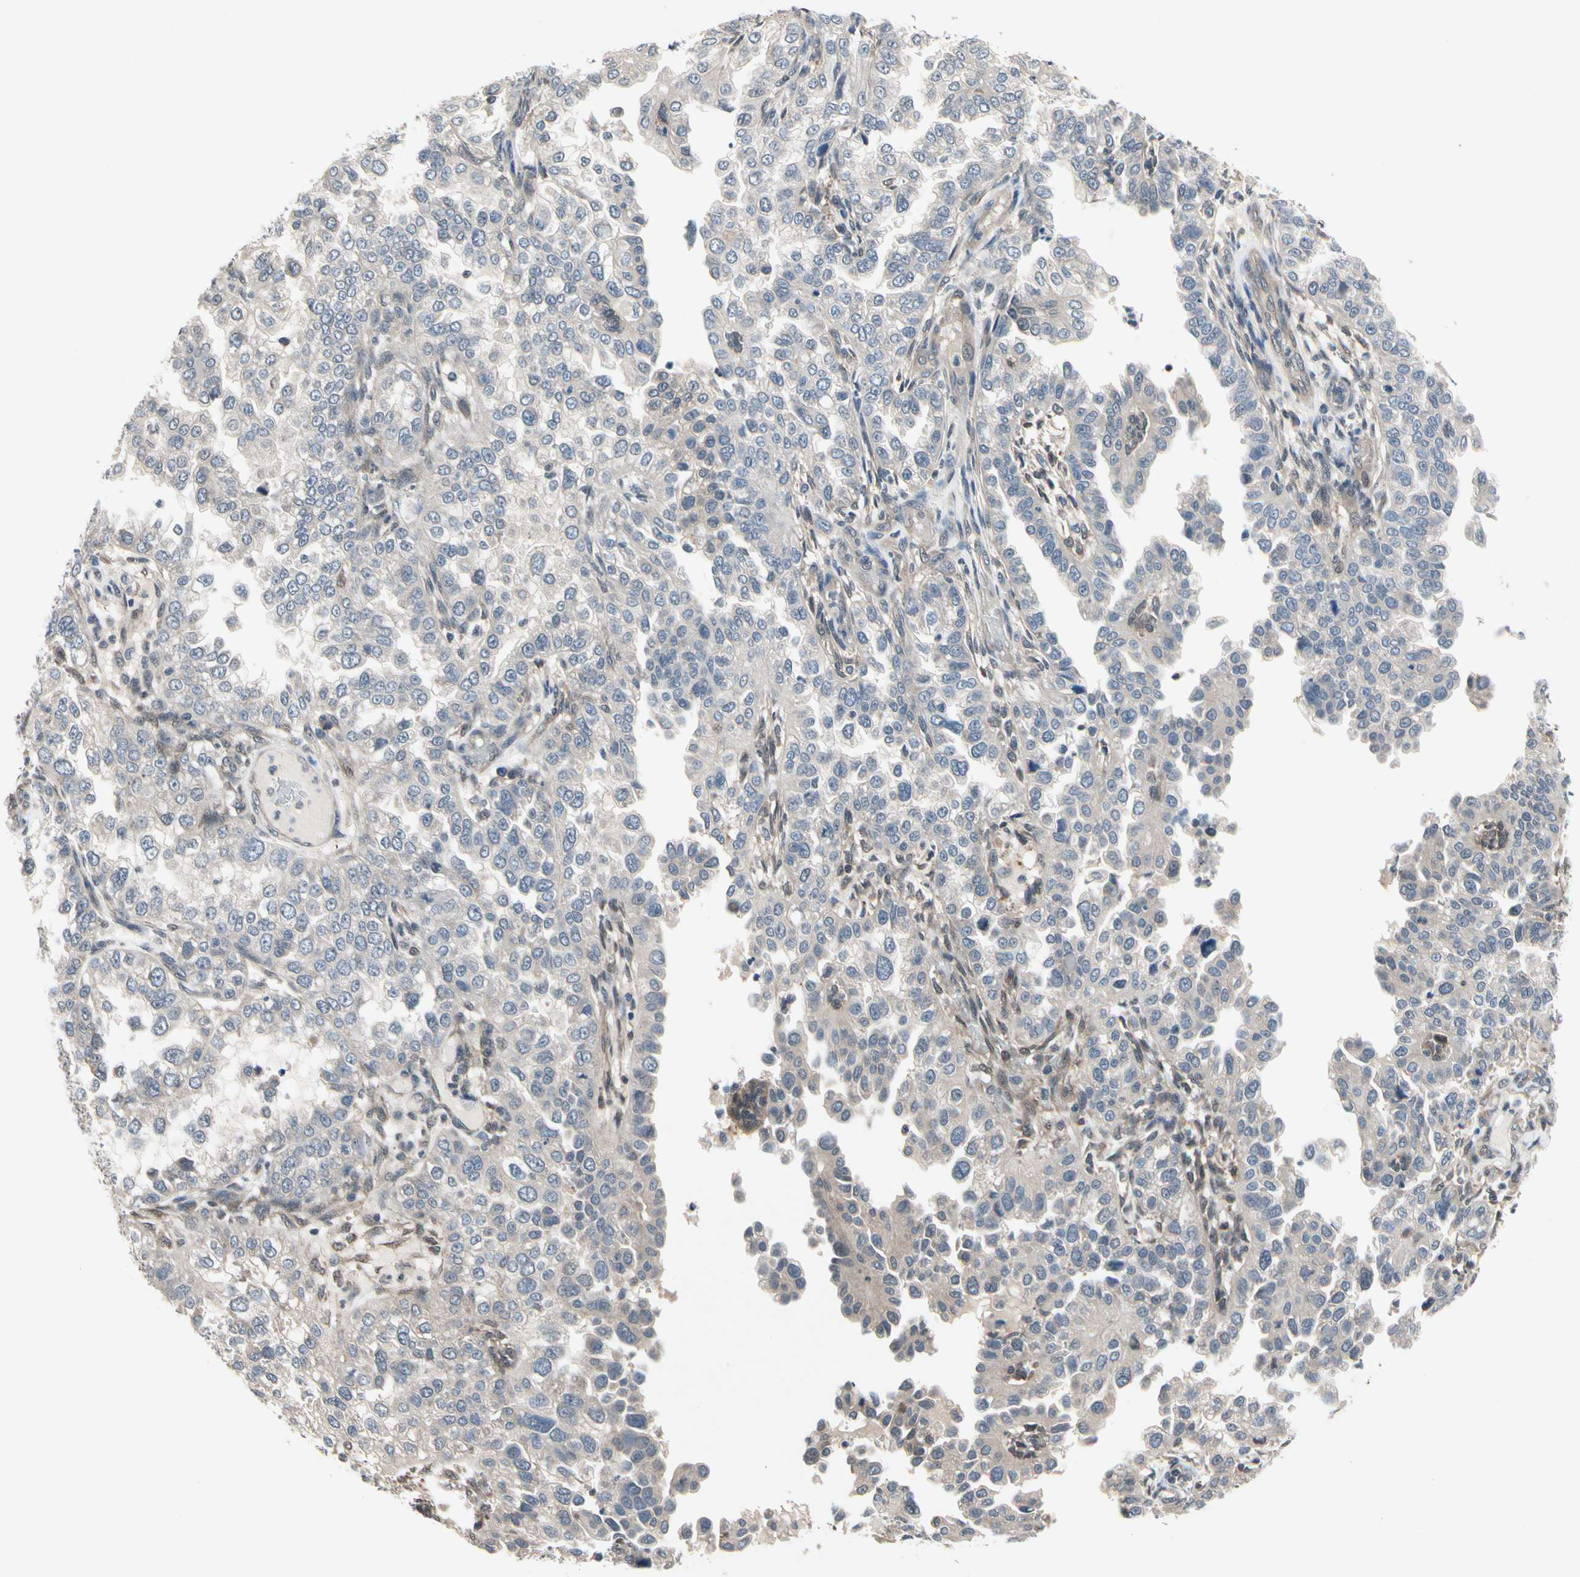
{"staining": {"intensity": "weak", "quantity": ">75%", "location": "cytoplasmic/membranous"}, "tissue": "endometrial cancer", "cell_type": "Tumor cells", "image_type": "cancer", "snomed": [{"axis": "morphology", "description": "Adenocarcinoma, NOS"}, {"axis": "topography", "description": "Endometrium"}], "caption": "The micrograph demonstrates immunohistochemical staining of endometrial adenocarcinoma. There is weak cytoplasmic/membranous staining is appreciated in approximately >75% of tumor cells.", "gene": "PRDX6", "patient": {"sex": "female", "age": 85}}